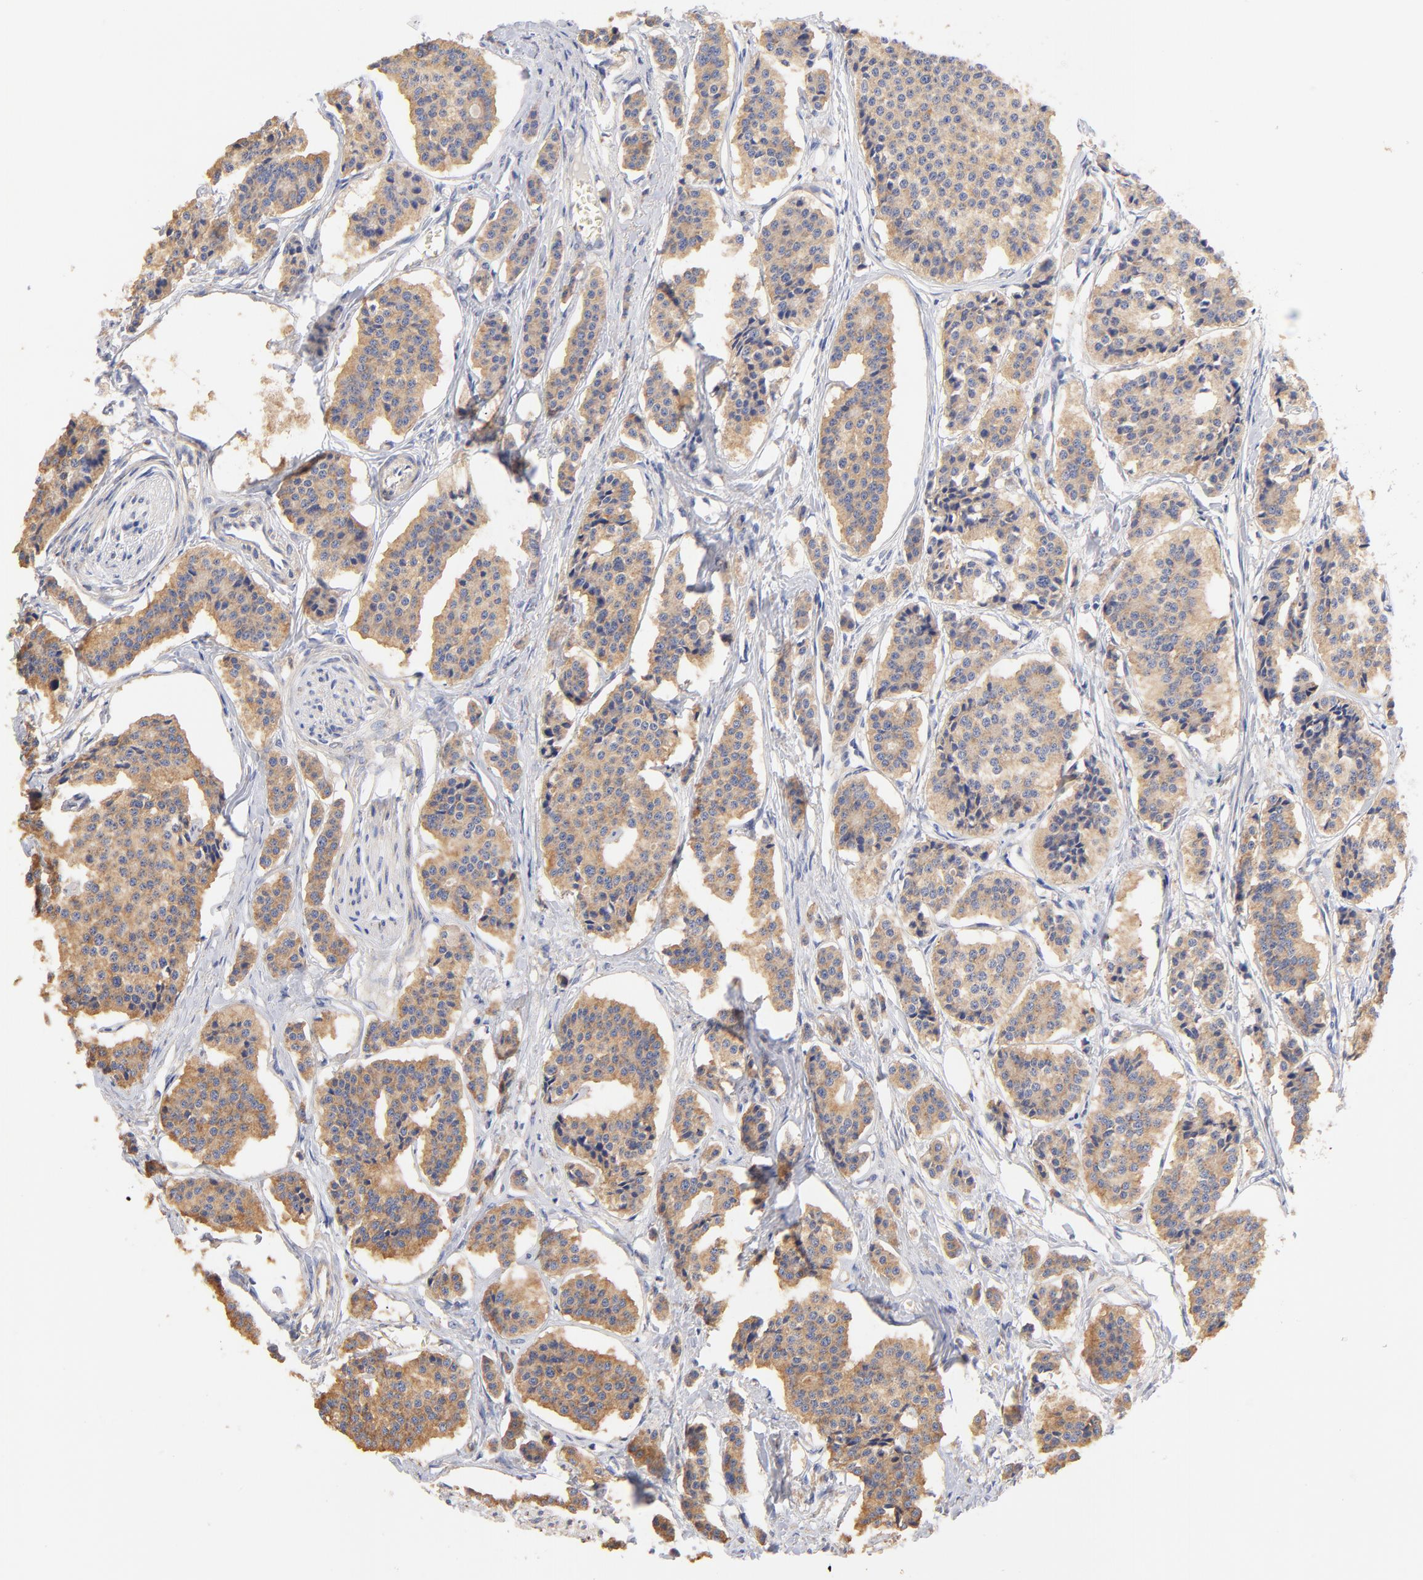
{"staining": {"intensity": "moderate", "quantity": ">75%", "location": "cytoplasmic/membranous"}, "tissue": "carcinoid", "cell_type": "Tumor cells", "image_type": "cancer", "snomed": [{"axis": "morphology", "description": "Carcinoid, malignant, NOS"}, {"axis": "topography", "description": "Small intestine"}], "caption": "Tumor cells display moderate cytoplasmic/membranous positivity in approximately >75% of cells in carcinoid.", "gene": "HS3ST1", "patient": {"sex": "male", "age": 63}}